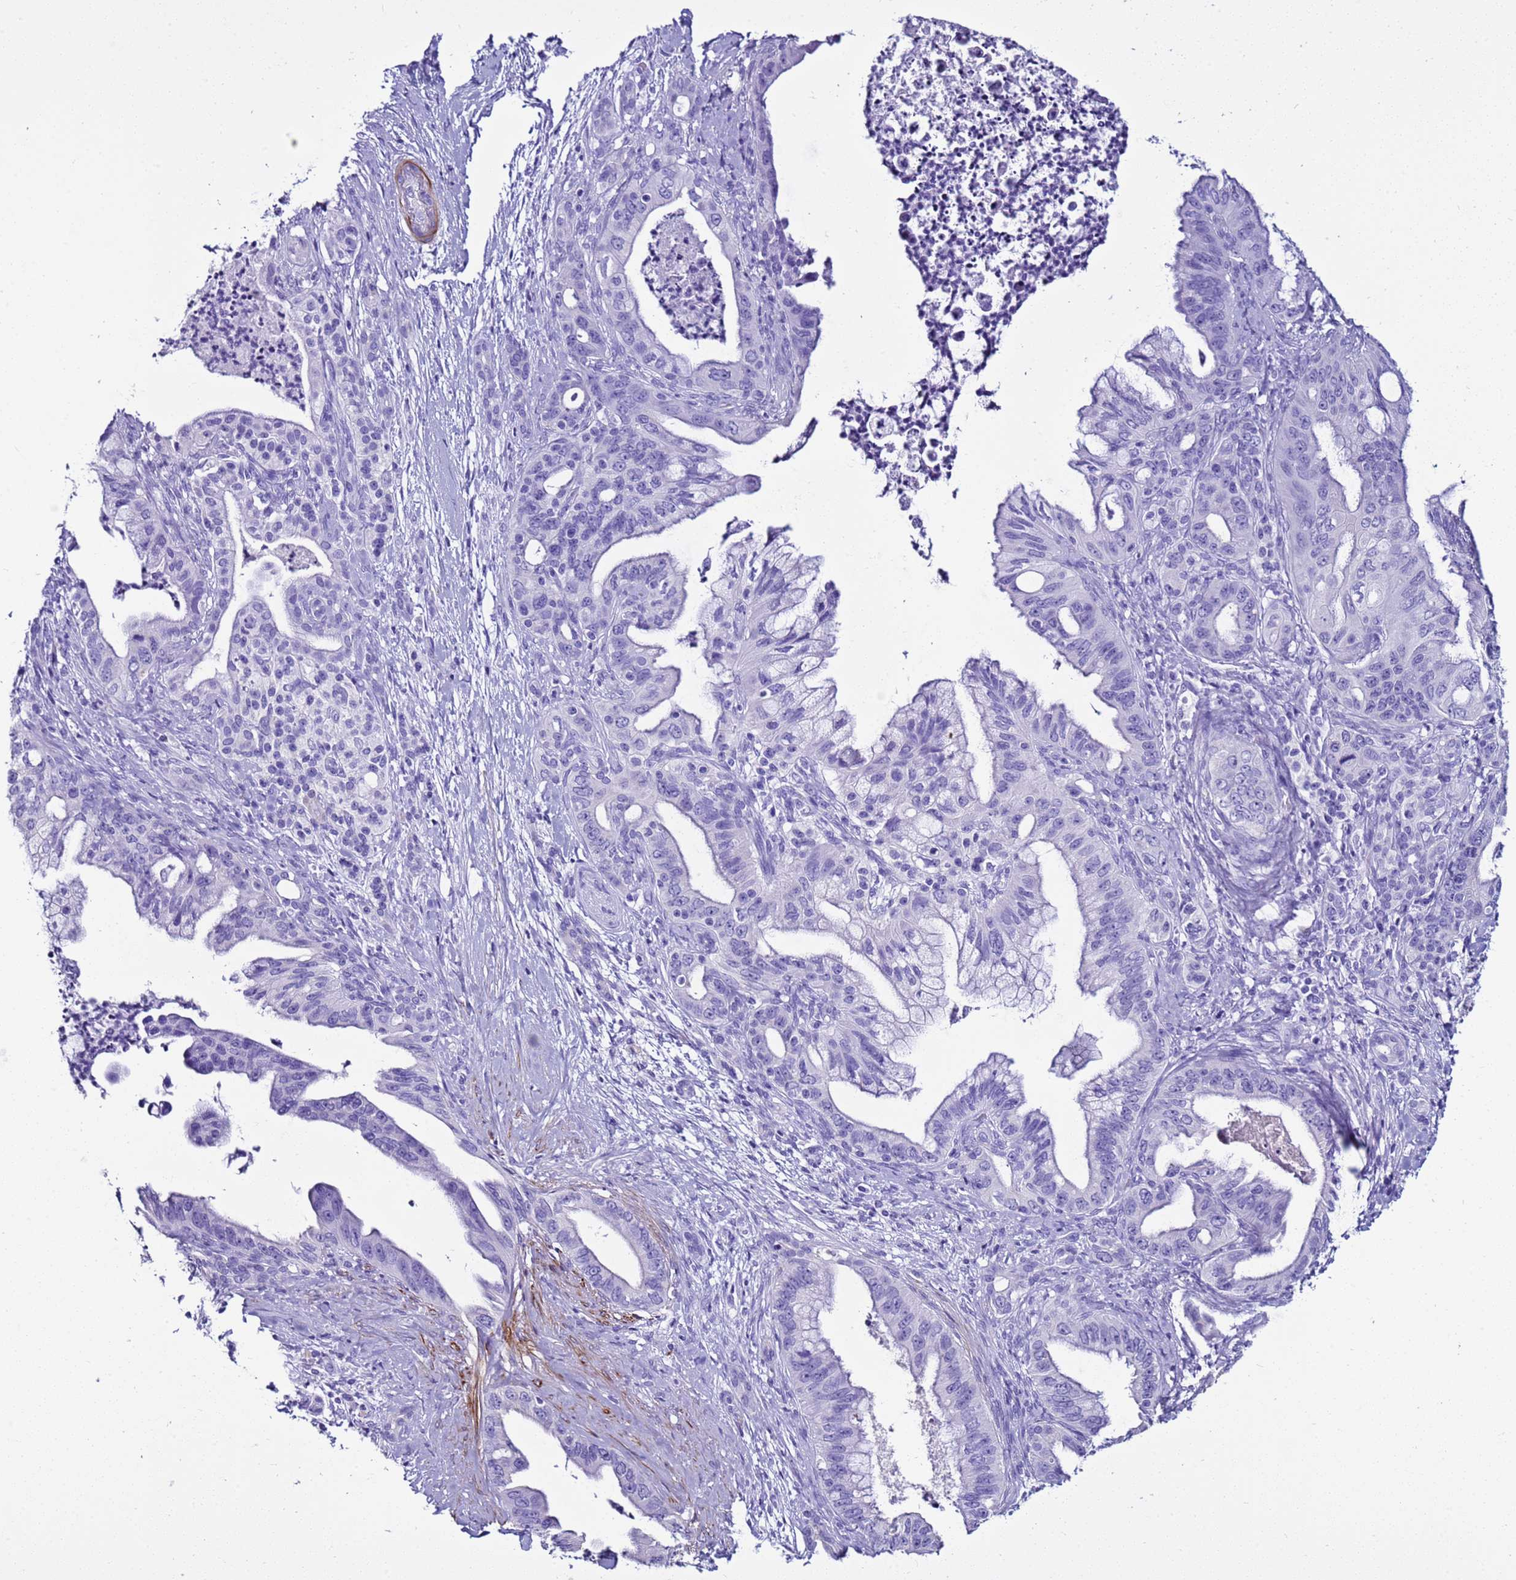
{"staining": {"intensity": "negative", "quantity": "none", "location": "none"}, "tissue": "pancreatic cancer", "cell_type": "Tumor cells", "image_type": "cancer", "snomed": [{"axis": "morphology", "description": "Adenocarcinoma, NOS"}, {"axis": "topography", "description": "Pancreas"}], "caption": "DAB (3,3'-diaminobenzidine) immunohistochemical staining of human pancreatic cancer demonstrates no significant positivity in tumor cells.", "gene": "LCMT1", "patient": {"sex": "male", "age": 58}}